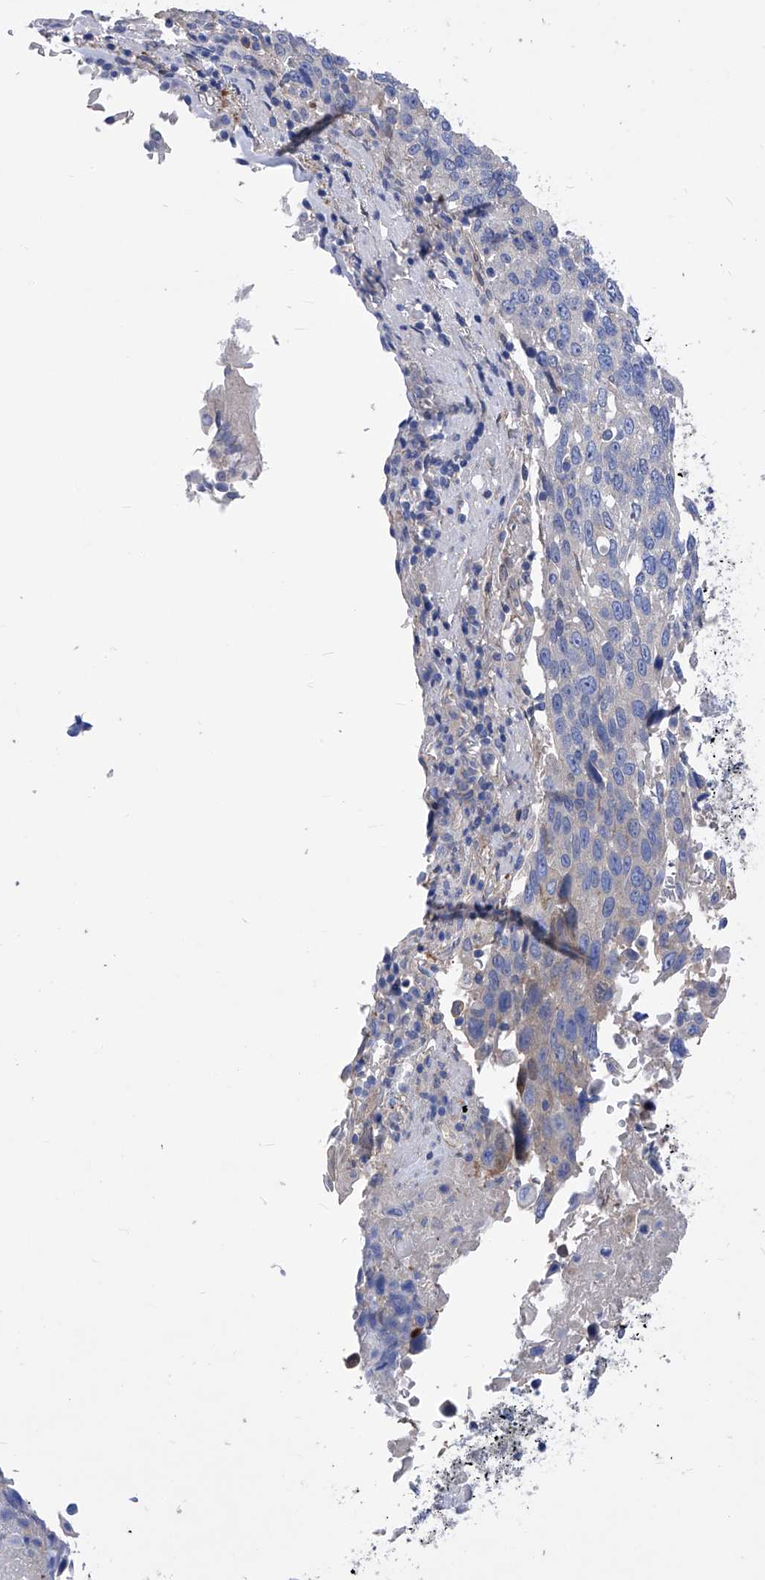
{"staining": {"intensity": "moderate", "quantity": "<25%", "location": "cytoplasmic/membranous"}, "tissue": "lung cancer", "cell_type": "Tumor cells", "image_type": "cancer", "snomed": [{"axis": "morphology", "description": "Squamous cell carcinoma, NOS"}, {"axis": "topography", "description": "Lung"}], "caption": "Lung cancer (squamous cell carcinoma) stained with immunohistochemistry exhibits moderate cytoplasmic/membranous positivity in approximately <25% of tumor cells. (IHC, brightfield microscopy, high magnification).", "gene": "XPNPEP1", "patient": {"sex": "male", "age": 66}}